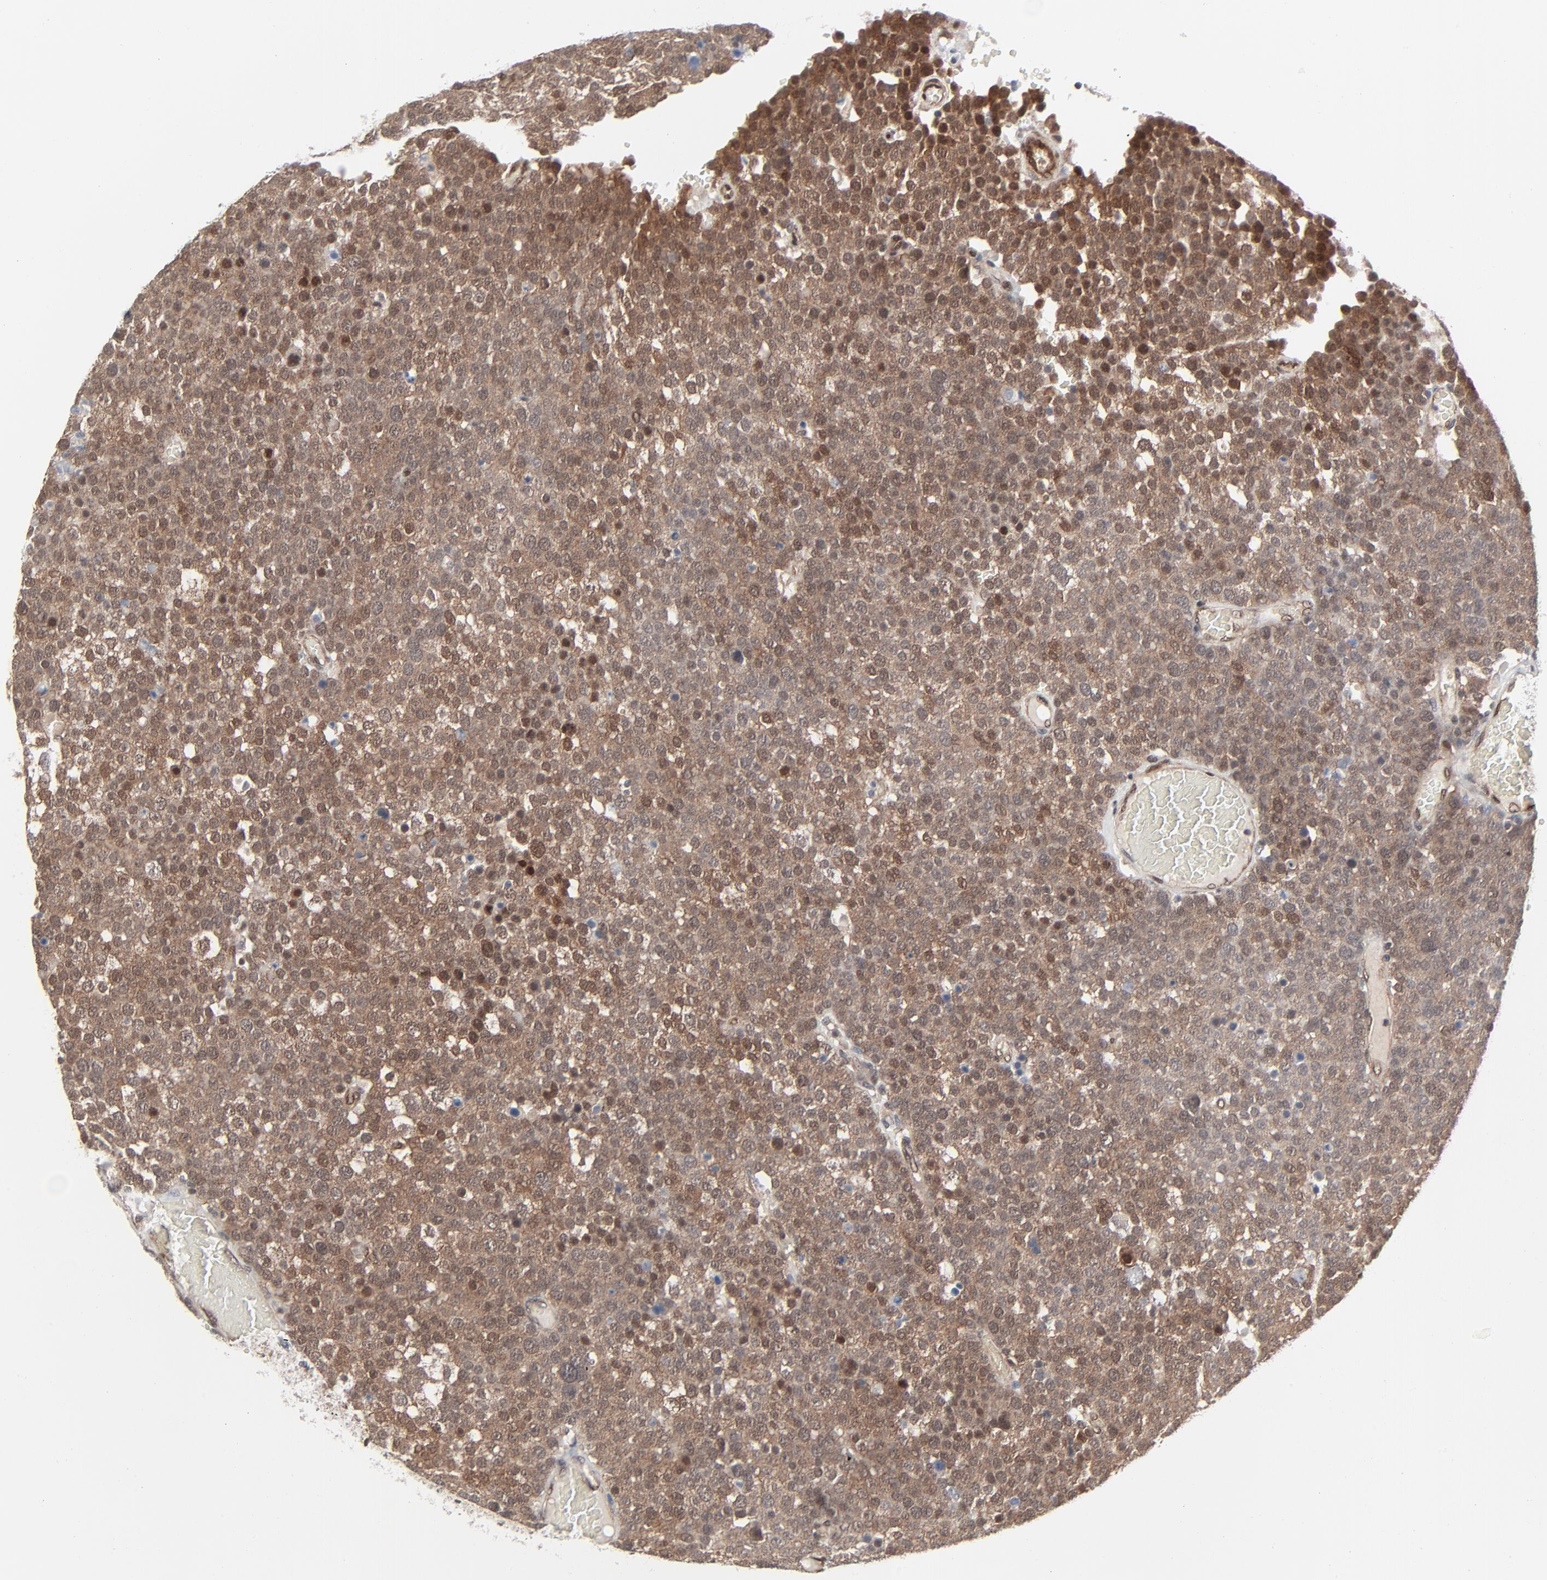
{"staining": {"intensity": "moderate", "quantity": ">75%", "location": "cytoplasmic/membranous,nuclear"}, "tissue": "testis cancer", "cell_type": "Tumor cells", "image_type": "cancer", "snomed": [{"axis": "morphology", "description": "Seminoma, NOS"}, {"axis": "topography", "description": "Testis"}], "caption": "The histopathology image displays a brown stain indicating the presence of a protein in the cytoplasmic/membranous and nuclear of tumor cells in seminoma (testis). Nuclei are stained in blue.", "gene": "AKT1", "patient": {"sex": "male", "age": 71}}